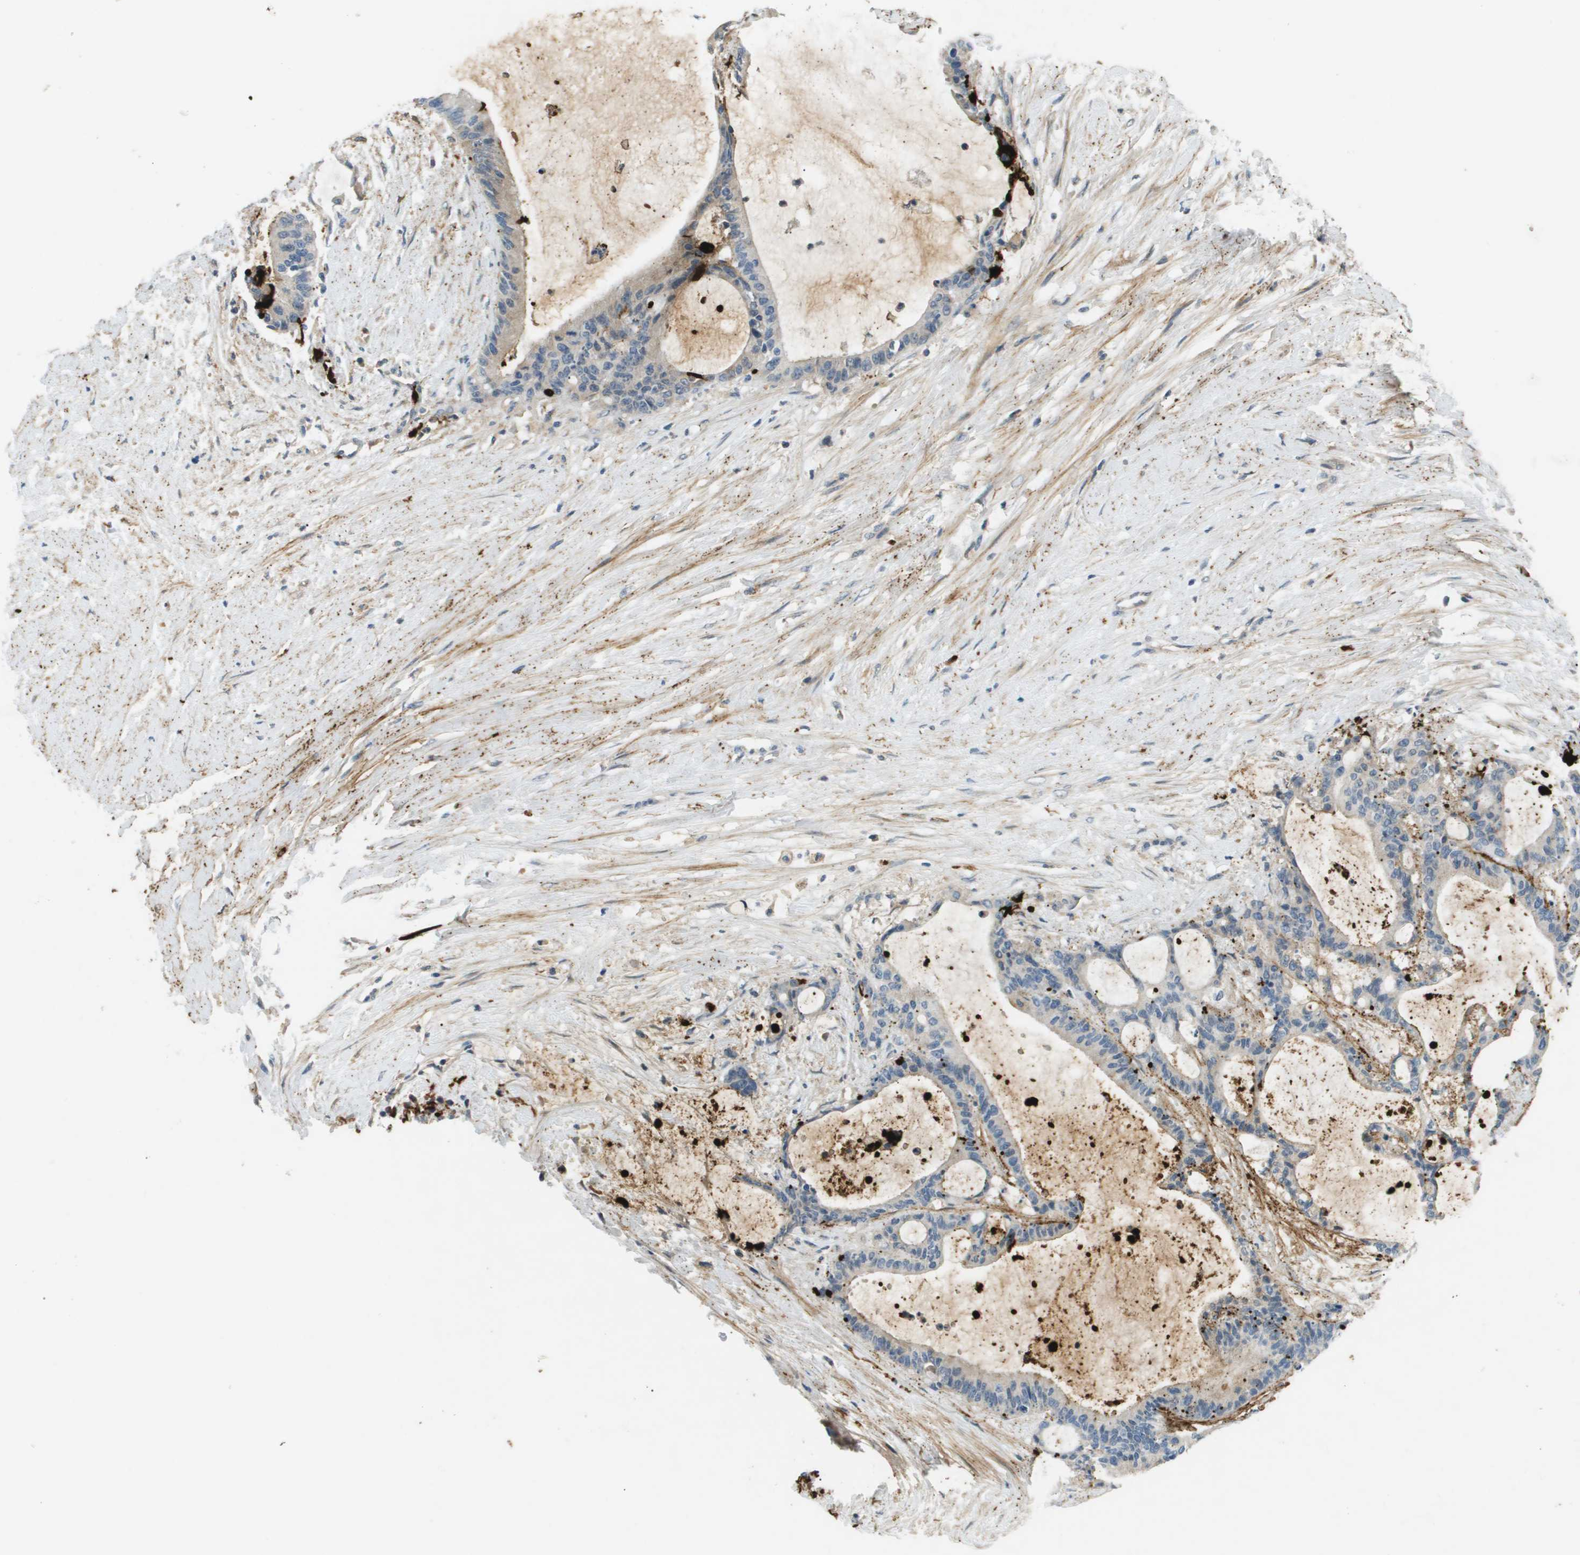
{"staining": {"intensity": "negative", "quantity": "none", "location": "none"}, "tissue": "liver cancer", "cell_type": "Tumor cells", "image_type": "cancer", "snomed": [{"axis": "morphology", "description": "Cholangiocarcinoma"}, {"axis": "topography", "description": "Liver"}], "caption": "Immunohistochemistry (IHC) of liver cancer (cholangiocarcinoma) shows no staining in tumor cells.", "gene": "VTN", "patient": {"sex": "female", "age": 73}}